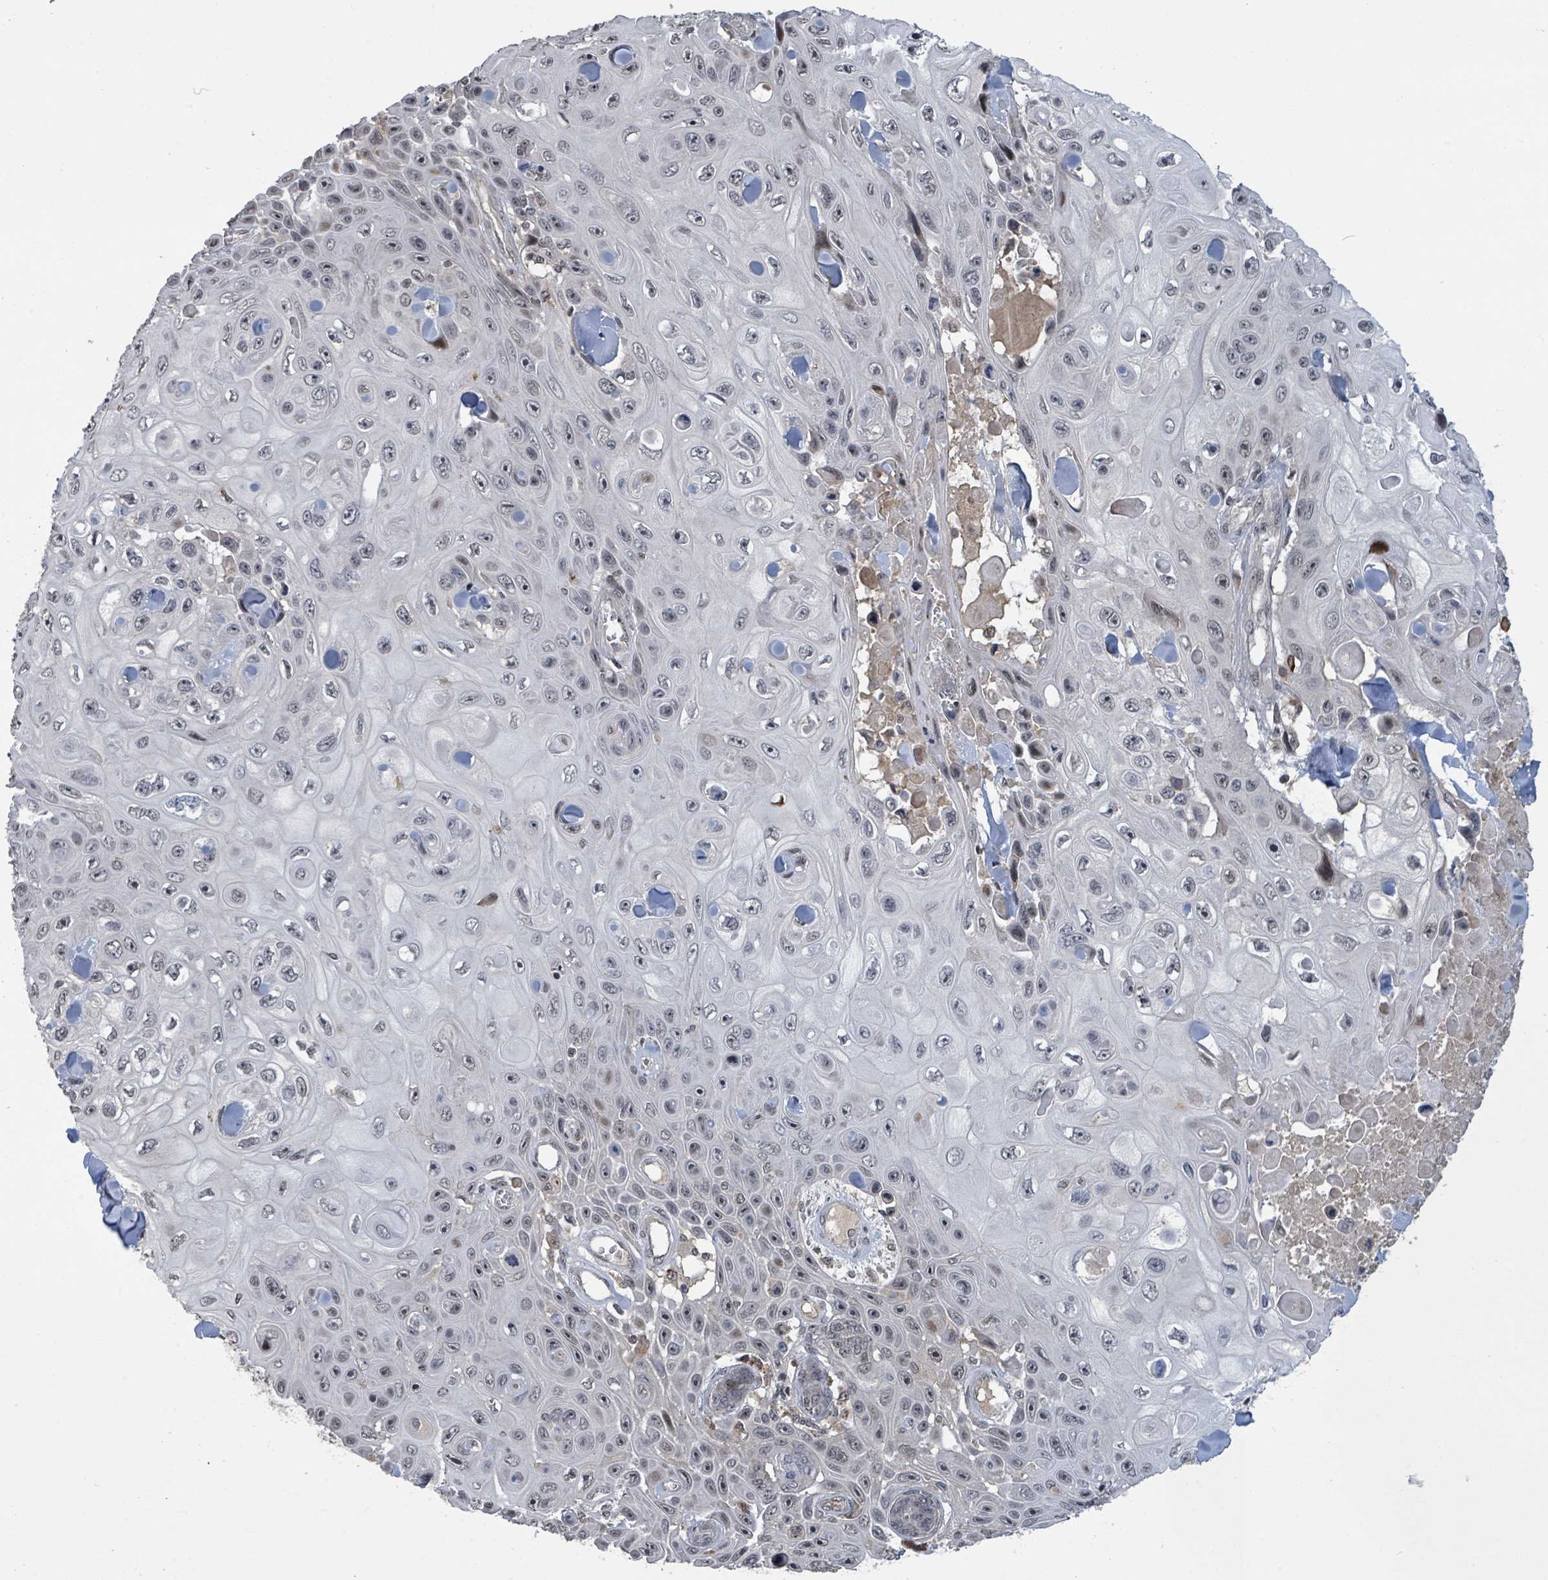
{"staining": {"intensity": "moderate", "quantity": "<25%", "location": "nuclear"}, "tissue": "skin cancer", "cell_type": "Tumor cells", "image_type": "cancer", "snomed": [{"axis": "morphology", "description": "Squamous cell carcinoma, NOS"}, {"axis": "topography", "description": "Skin"}], "caption": "This image displays immunohistochemistry (IHC) staining of squamous cell carcinoma (skin), with low moderate nuclear staining in approximately <25% of tumor cells.", "gene": "ZBTB14", "patient": {"sex": "male", "age": 82}}